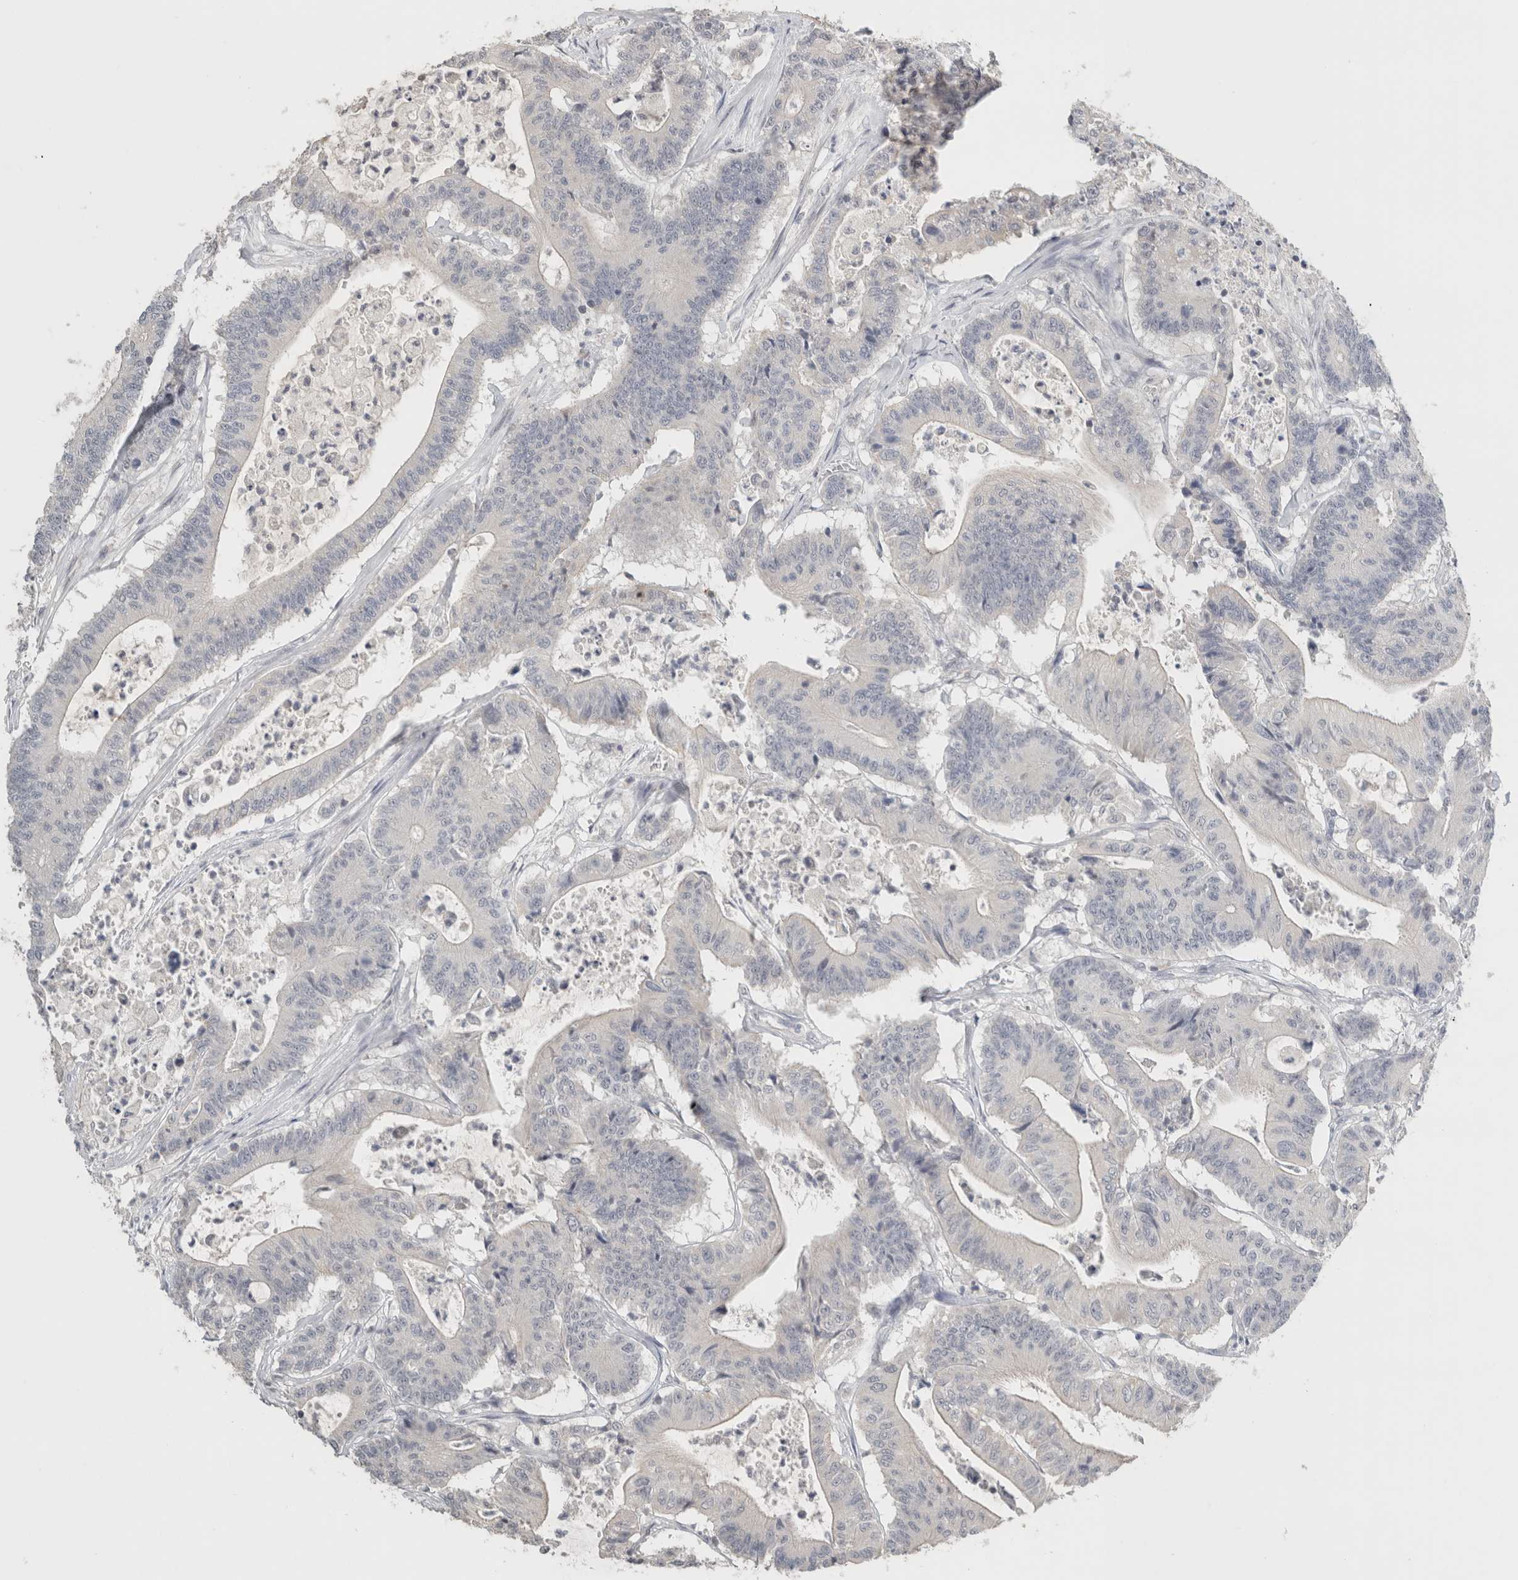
{"staining": {"intensity": "negative", "quantity": "none", "location": "none"}, "tissue": "colorectal cancer", "cell_type": "Tumor cells", "image_type": "cancer", "snomed": [{"axis": "morphology", "description": "Adenocarcinoma, NOS"}, {"axis": "topography", "description": "Colon"}], "caption": "Human colorectal adenocarcinoma stained for a protein using immunohistochemistry (IHC) reveals no expression in tumor cells.", "gene": "TRAT1", "patient": {"sex": "female", "age": 84}}